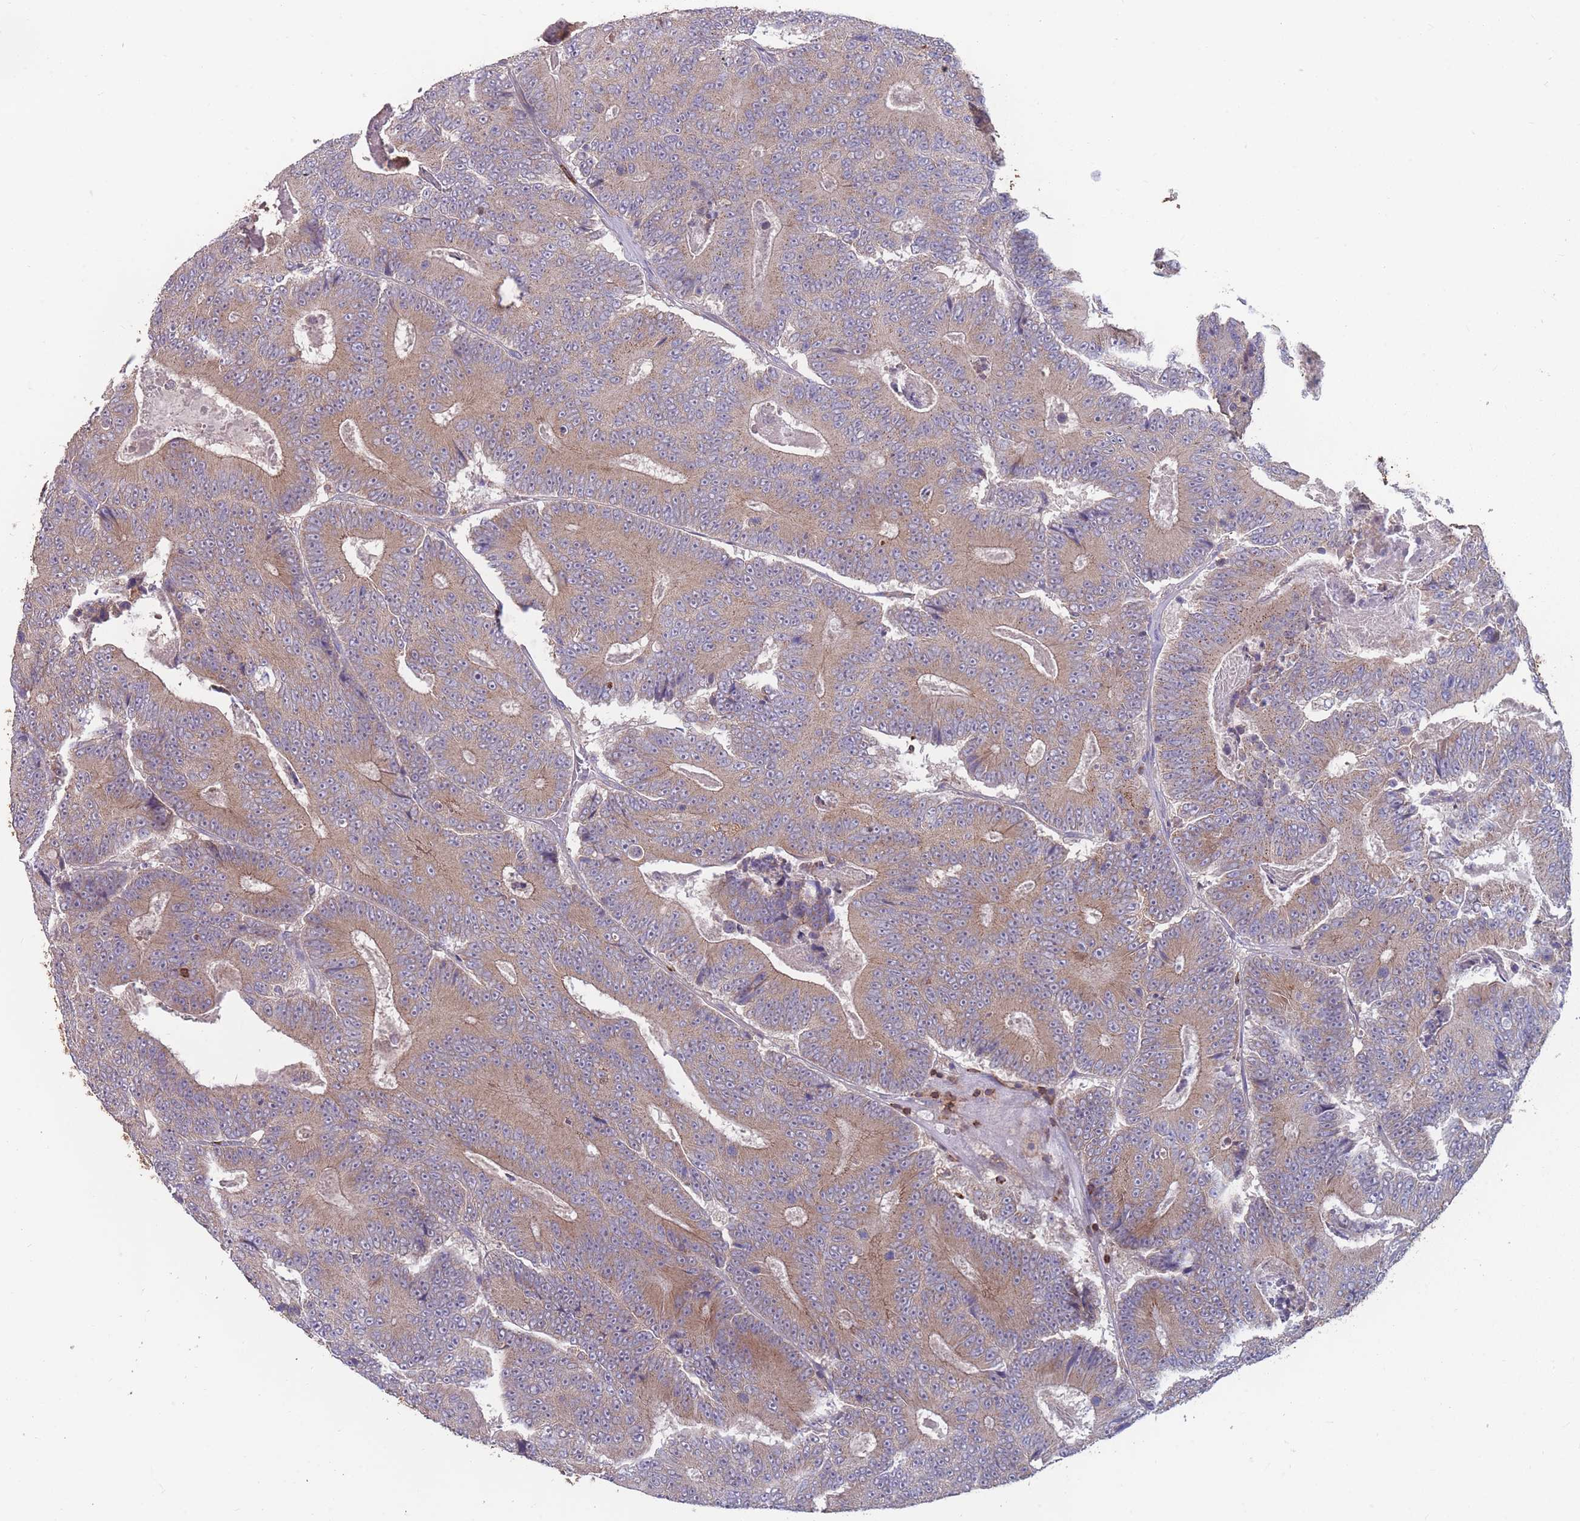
{"staining": {"intensity": "moderate", "quantity": "25%-75%", "location": "cytoplasmic/membranous"}, "tissue": "colorectal cancer", "cell_type": "Tumor cells", "image_type": "cancer", "snomed": [{"axis": "morphology", "description": "Adenocarcinoma, NOS"}, {"axis": "topography", "description": "Colon"}], "caption": "Immunohistochemistry (IHC) photomicrograph of colorectal adenocarcinoma stained for a protein (brown), which shows medium levels of moderate cytoplasmic/membranous expression in about 25%-75% of tumor cells.", "gene": "CD33", "patient": {"sex": "male", "age": 83}}